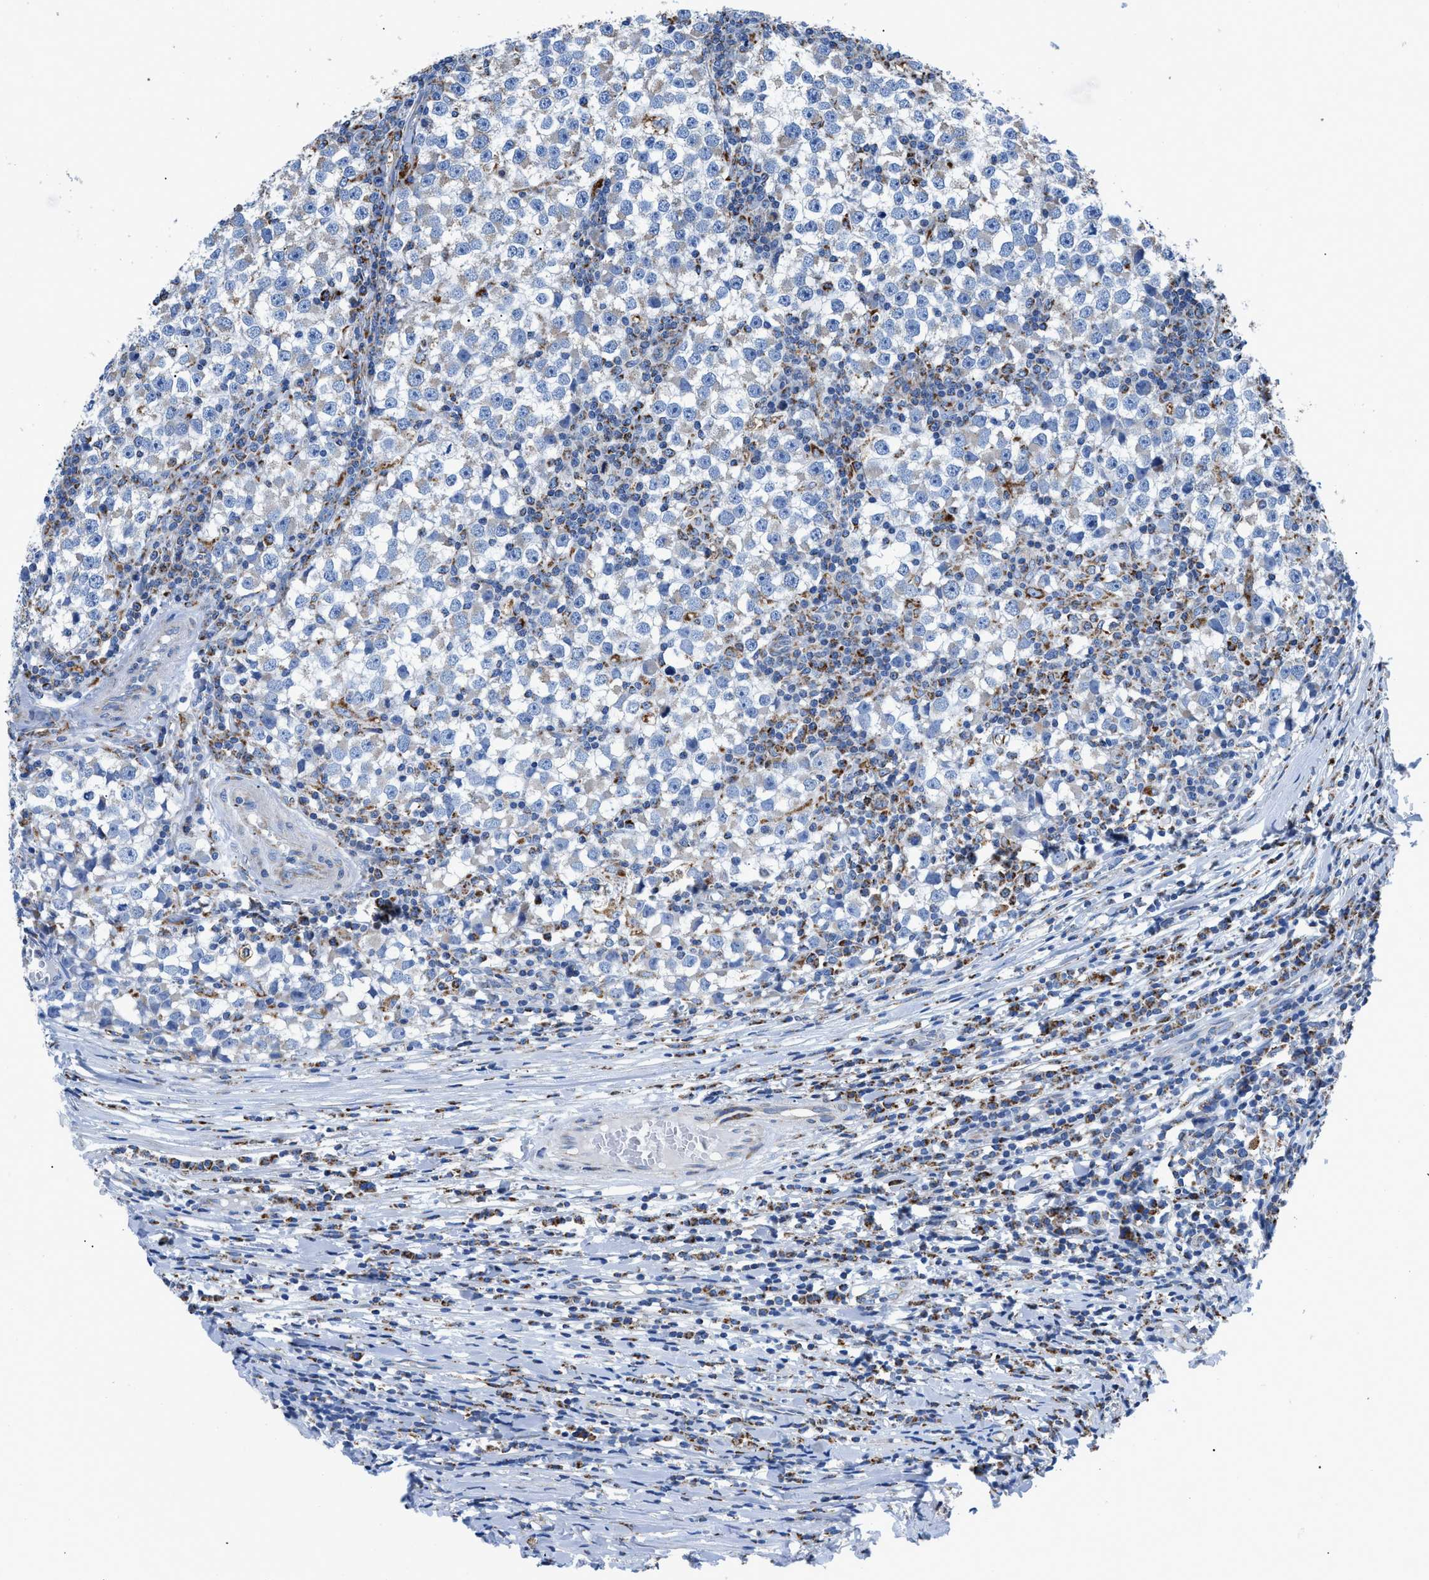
{"staining": {"intensity": "negative", "quantity": "none", "location": "none"}, "tissue": "testis cancer", "cell_type": "Tumor cells", "image_type": "cancer", "snomed": [{"axis": "morphology", "description": "Seminoma, NOS"}, {"axis": "topography", "description": "Testis"}], "caption": "Seminoma (testis) was stained to show a protein in brown. There is no significant staining in tumor cells. (DAB immunohistochemistry with hematoxylin counter stain).", "gene": "ZDHHC3", "patient": {"sex": "male", "age": 65}}